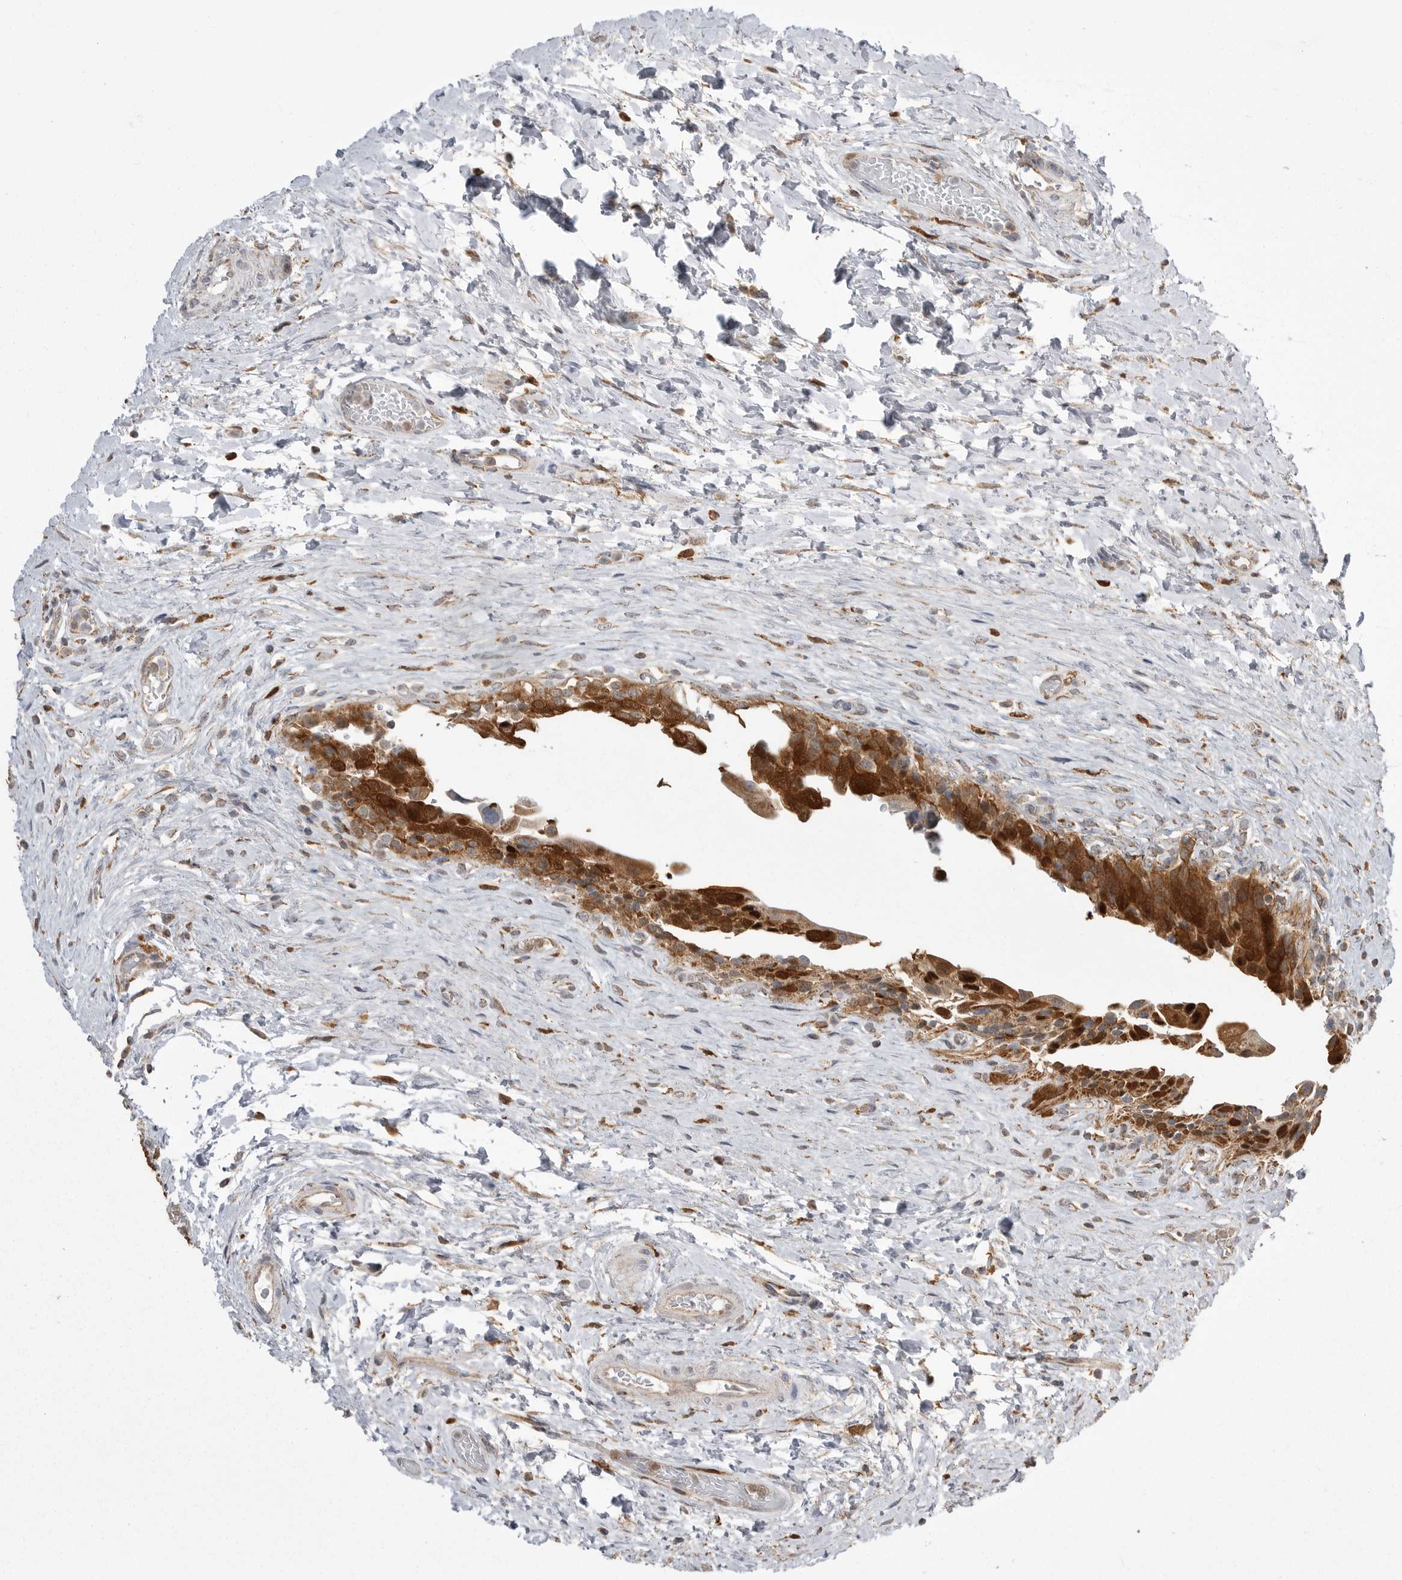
{"staining": {"intensity": "strong", "quantity": ">75%", "location": "cytoplasmic/membranous"}, "tissue": "urinary bladder", "cell_type": "Urothelial cells", "image_type": "normal", "snomed": [{"axis": "morphology", "description": "Normal tissue, NOS"}, {"axis": "topography", "description": "Urinary bladder"}], "caption": "The immunohistochemical stain labels strong cytoplasmic/membranous staining in urothelial cells of unremarkable urinary bladder. The protein is shown in brown color, while the nuclei are stained blue.", "gene": "KYAT3", "patient": {"sex": "male", "age": 74}}